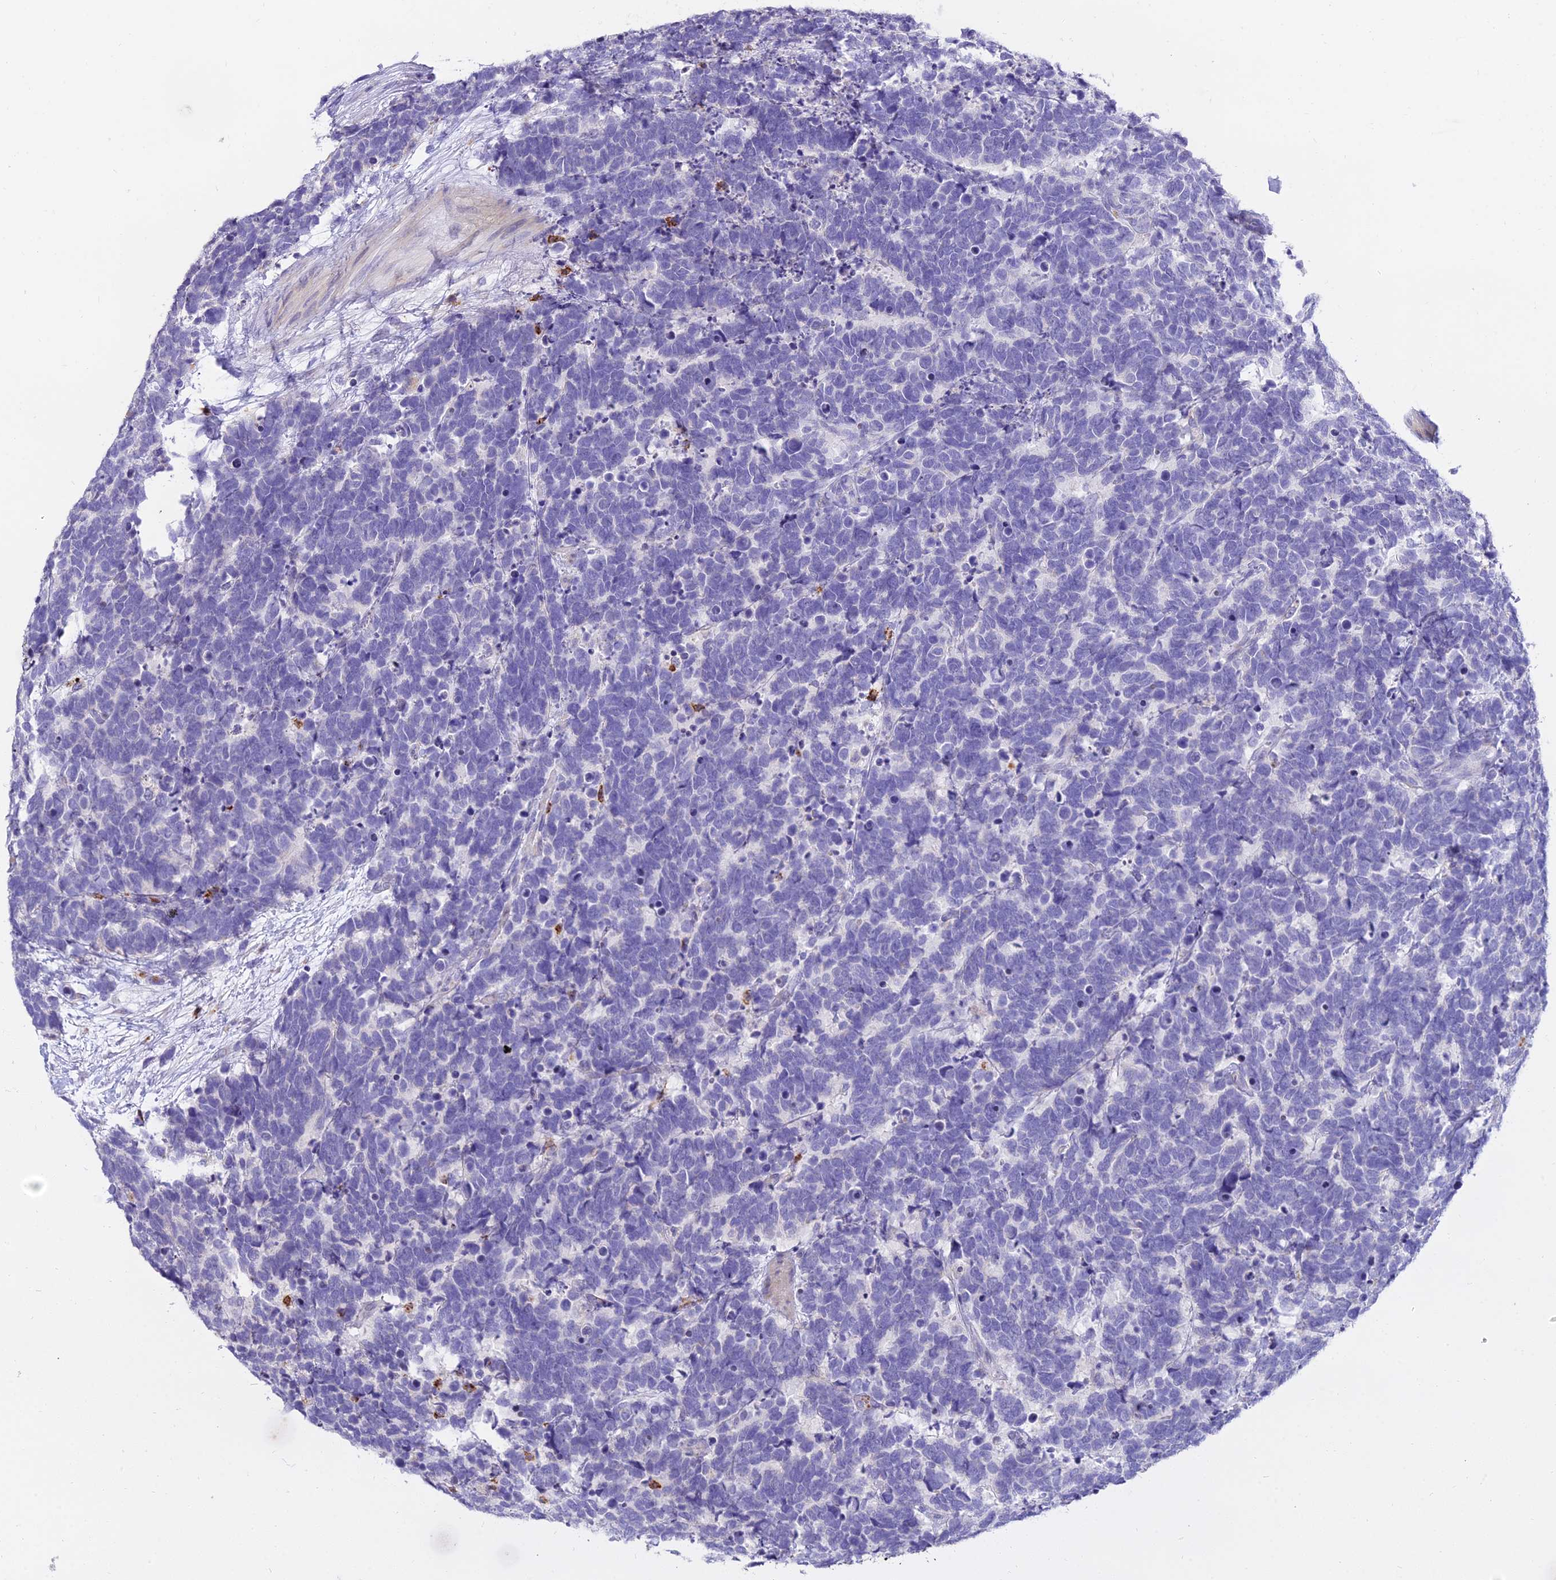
{"staining": {"intensity": "negative", "quantity": "none", "location": "none"}, "tissue": "carcinoid", "cell_type": "Tumor cells", "image_type": "cancer", "snomed": [{"axis": "morphology", "description": "Carcinoma, NOS"}, {"axis": "morphology", "description": "Carcinoid, malignant, NOS"}, {"axis": "topography", "description": "Urinary bladder"}], "caption": "This is an immunohistochemistry (IHC) micrograph of human carcinoid (malignant). There is no staining in tumor cells.", "gene": "VWC2L", "patient": {"sex": "male", "age": 57}}